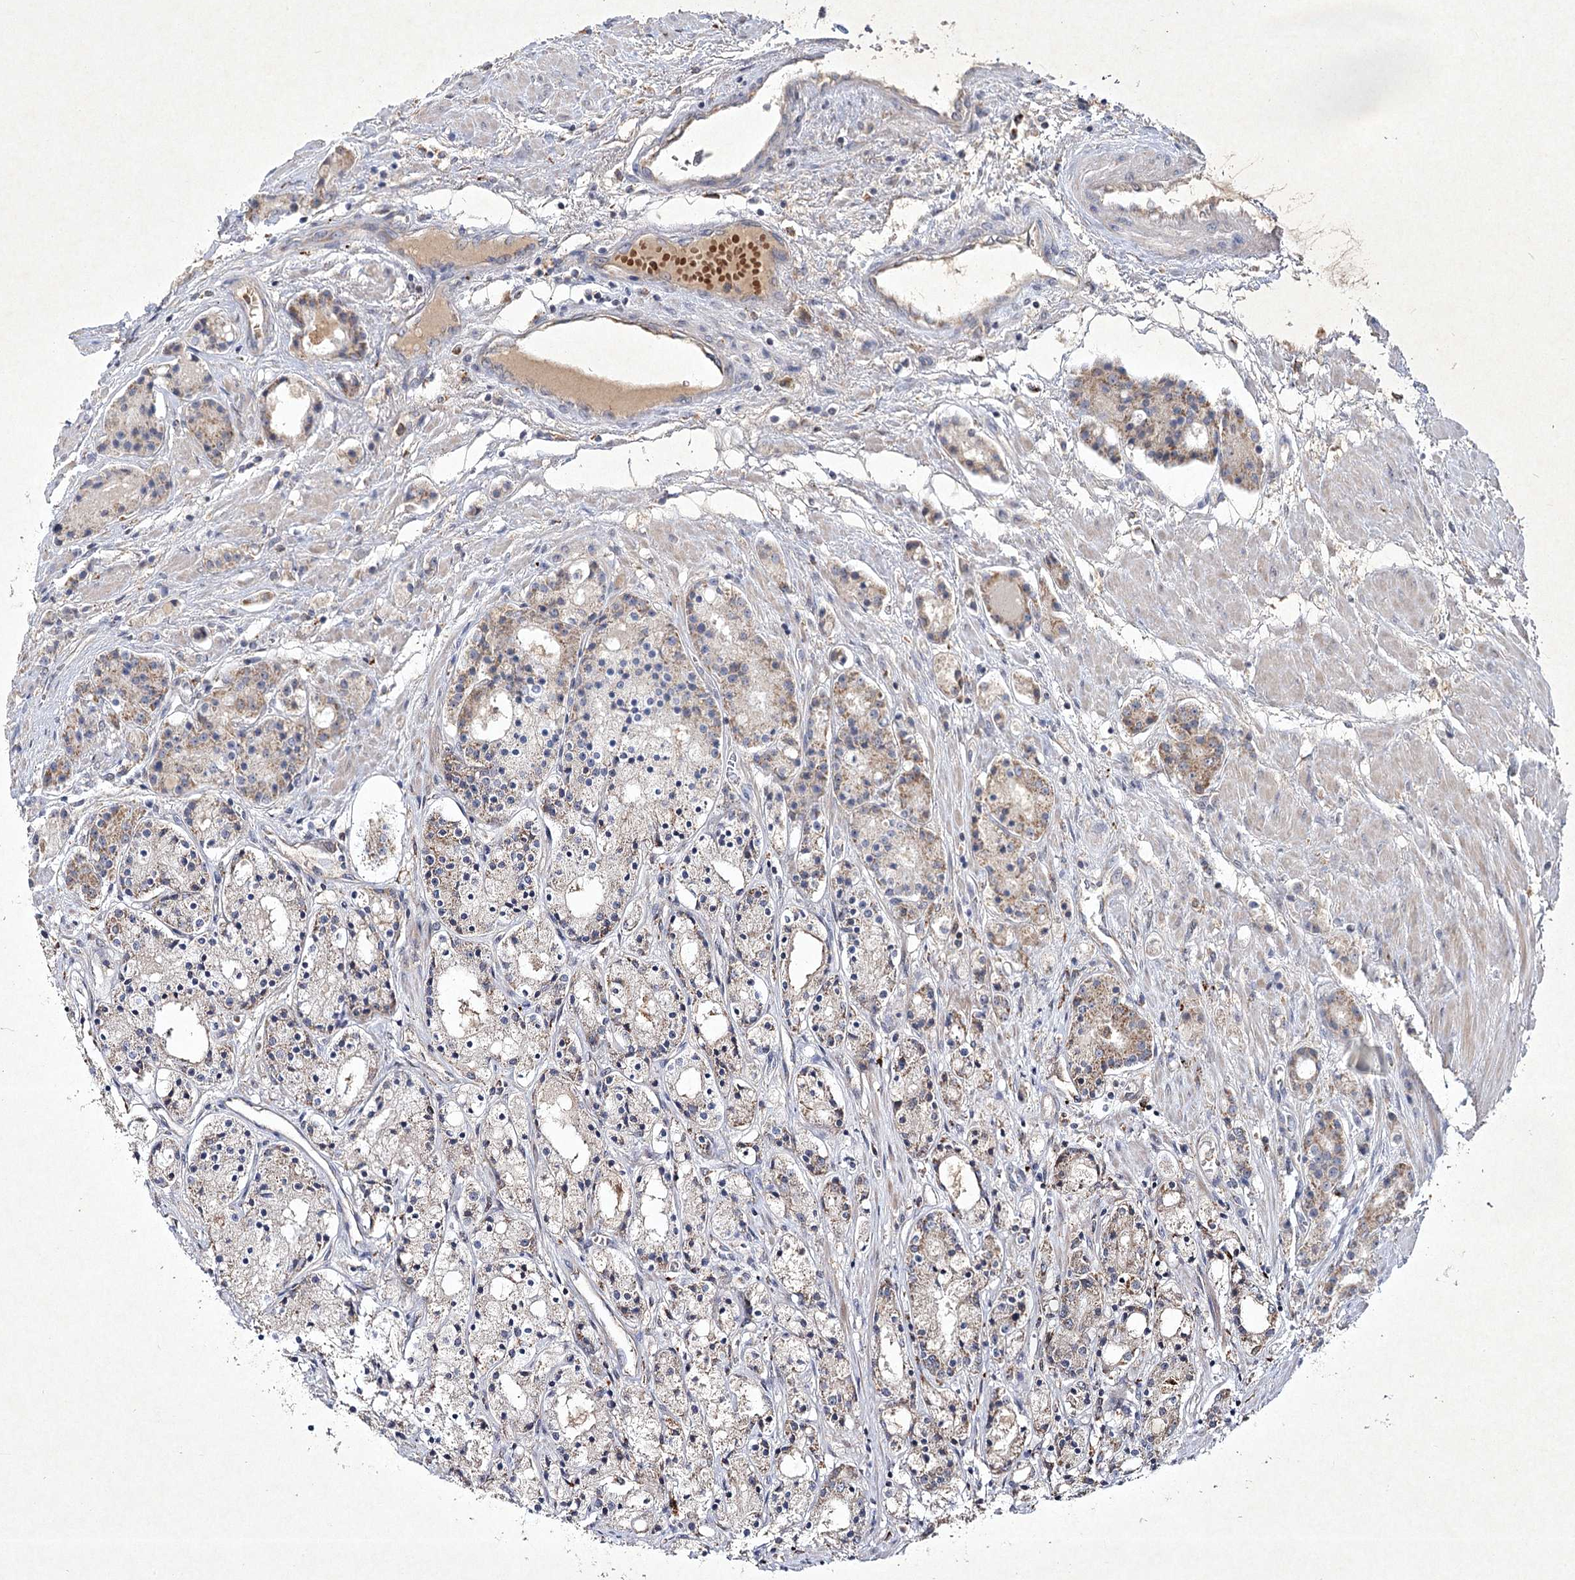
{"staining": {"intensity": "weak", "quantity": "<25%", "location": "cytoplasmic/membranous"}, "tissue": "prostate cancer", "cell_type": "Tumor cells", "image_type": "cancer", "snomed": [{"axis": "morphology", "description": "Adenocarcinoma, High grade"}, {"axis": "topography", "description": "Prostate"}], "caption": "Immunohistochemistry (IHC) photomicrograph of neoplastic tissue: prostate adenocarcinoma (high-grade) stained with DAB exhibits no significant protein positivity in tumor cells.", "gene": "PYROXD2", "patient": {"sex": "male", "age": 60}}